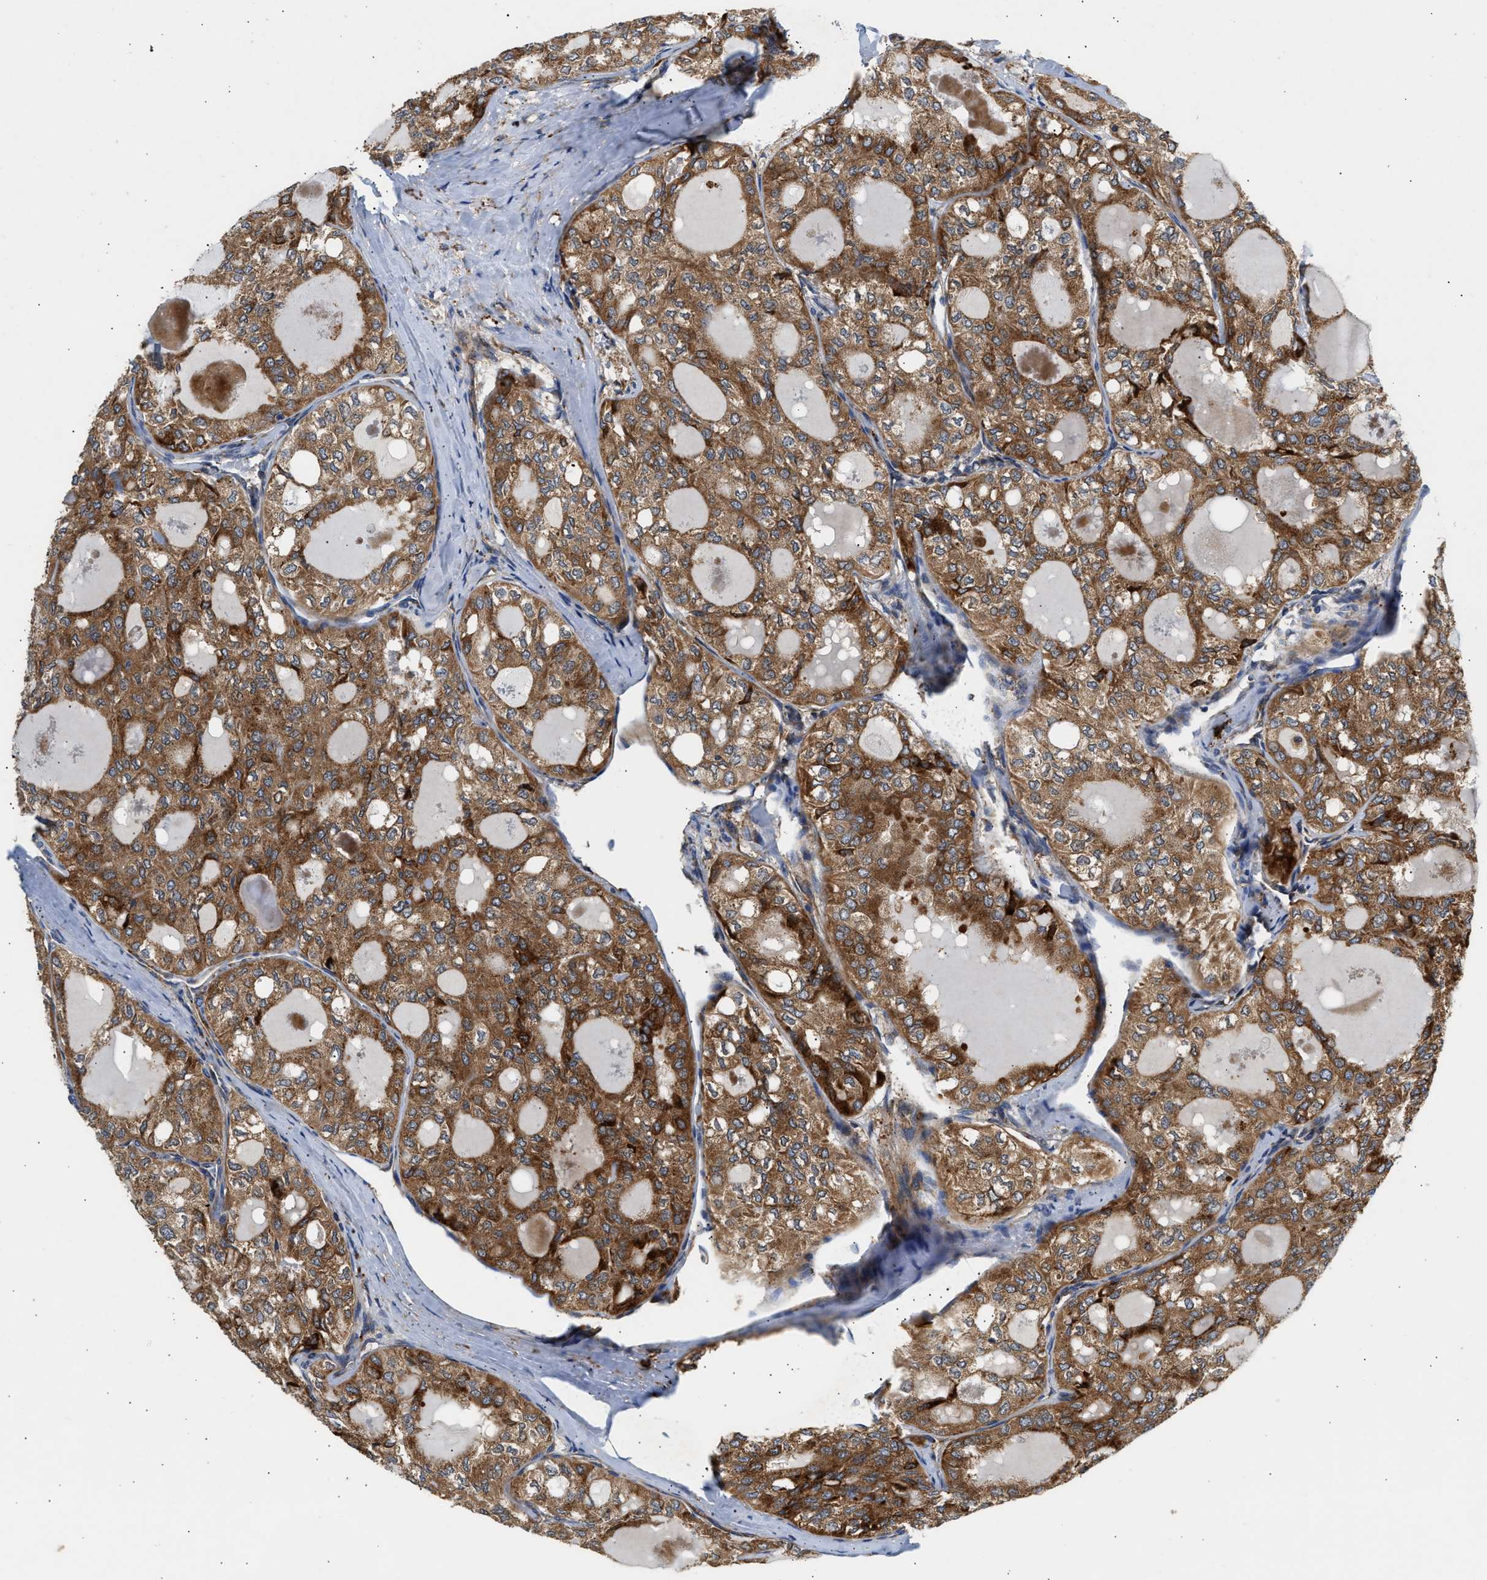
{"staining": {"intensity": "strong", "quantity": ">75%", "location": "cytoplasmic/membranous"}, "tissue": "thyroid cancer", "cell_type": "Tumor cells", "image_type": "cancer", "snomed": [{"axis": "morphology", "description": "Follicular adenoma carcinoma, NOS"}, {"axis": "topography", "description": "Thyroid gland"}], "caption": "Follicular adenoma carcinoma (thyroid) stained with DAB immunohistochemistry (IHC) reveals high levels of strong cytoplasmic/membranous expression in approximately >75% of tumor cells.", "gene": "AMZ1", "patient": {"sex": "male", "age": 75}}